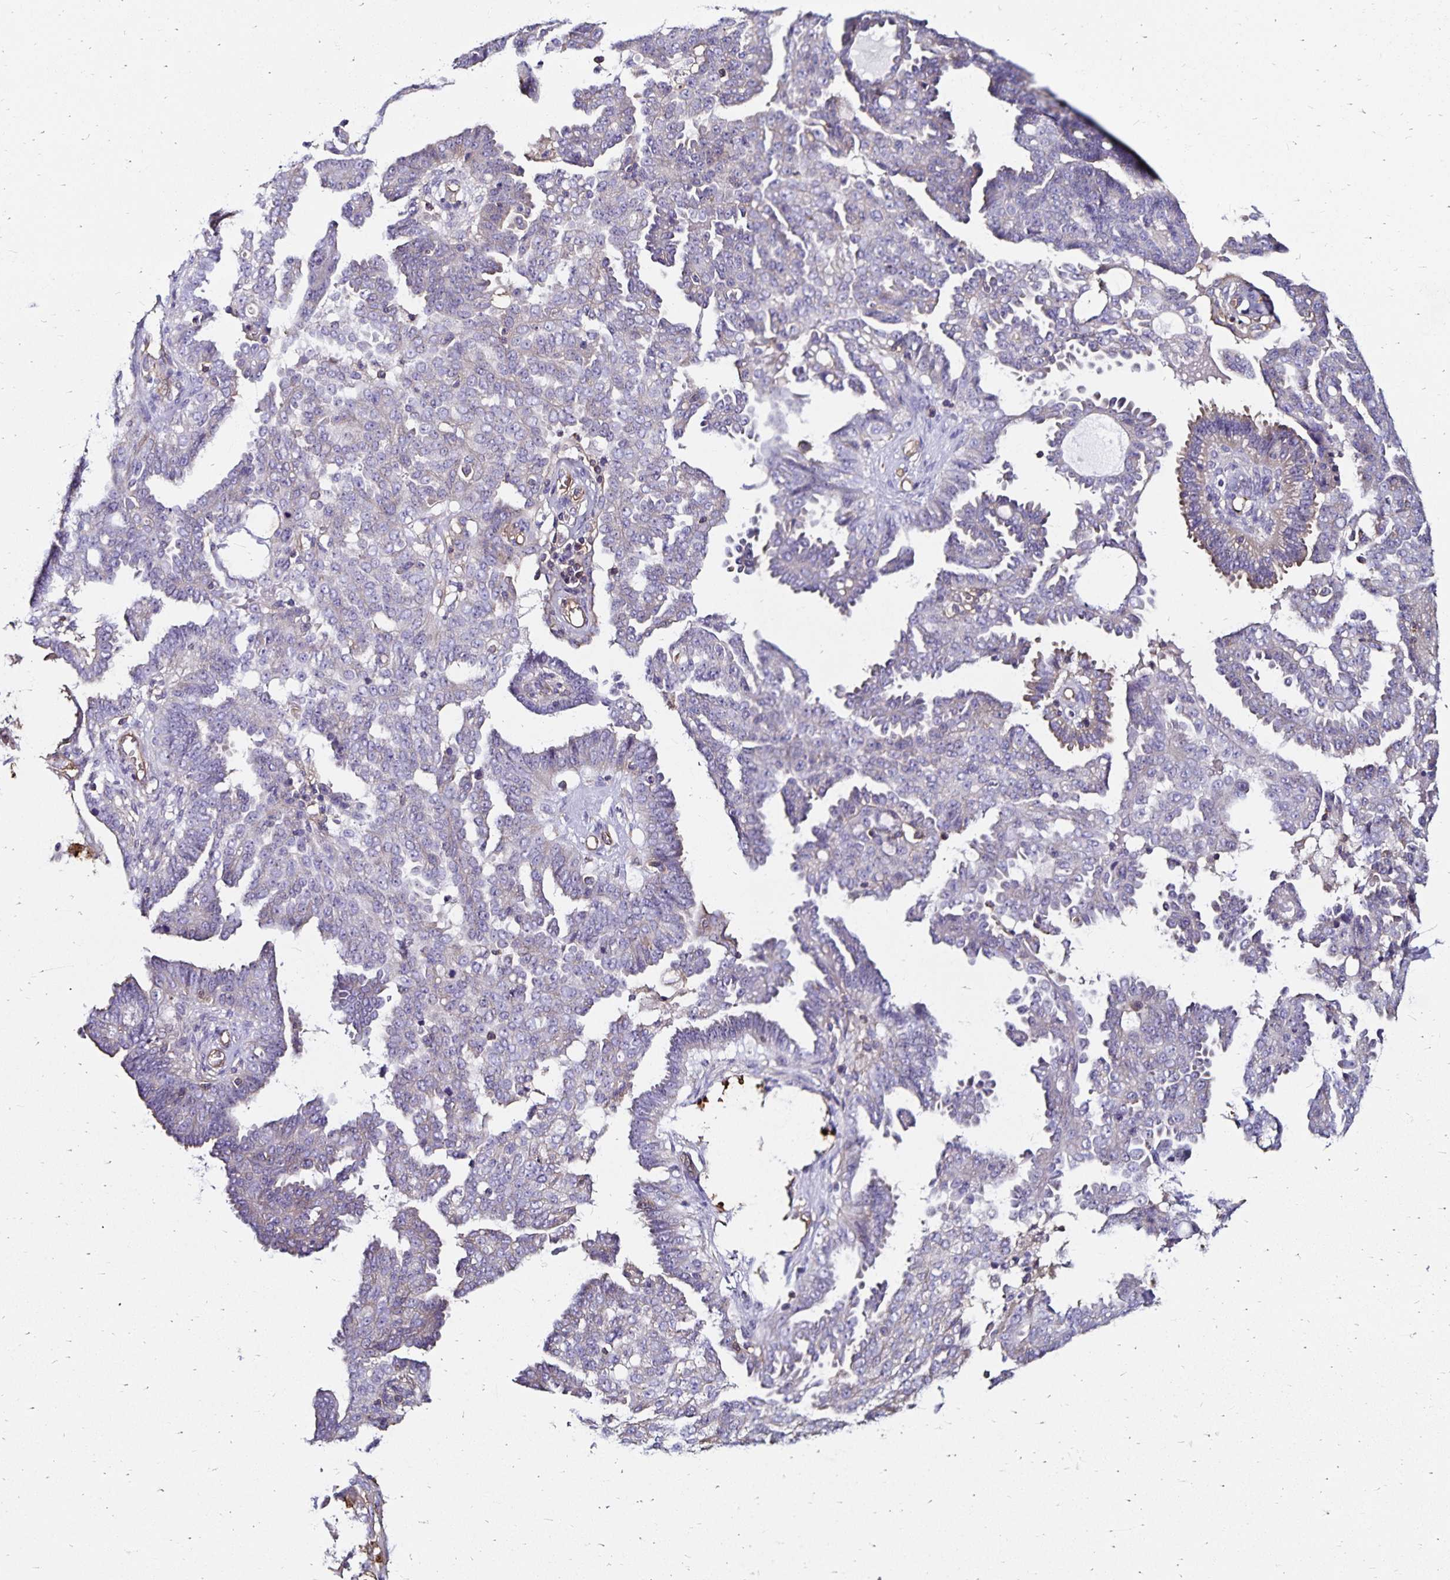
{"staining": {"intensity": "negative", "quantity": "none", "location": "none"}, "tissue": "ovarian cancer", "cell_type": "Tumor cells", "image_type": "cancer", "snomed": [{"axis": "morphology", "description": "Cystadenocarcinoma, serous, NOS"}, {"axis": "topography", "description": "Ovary"}], "caption": "Tumor cells show no significant staining in ovarian cancer.", "gene": "RPRML", "patient": {"sex": "female", "age": 71}}